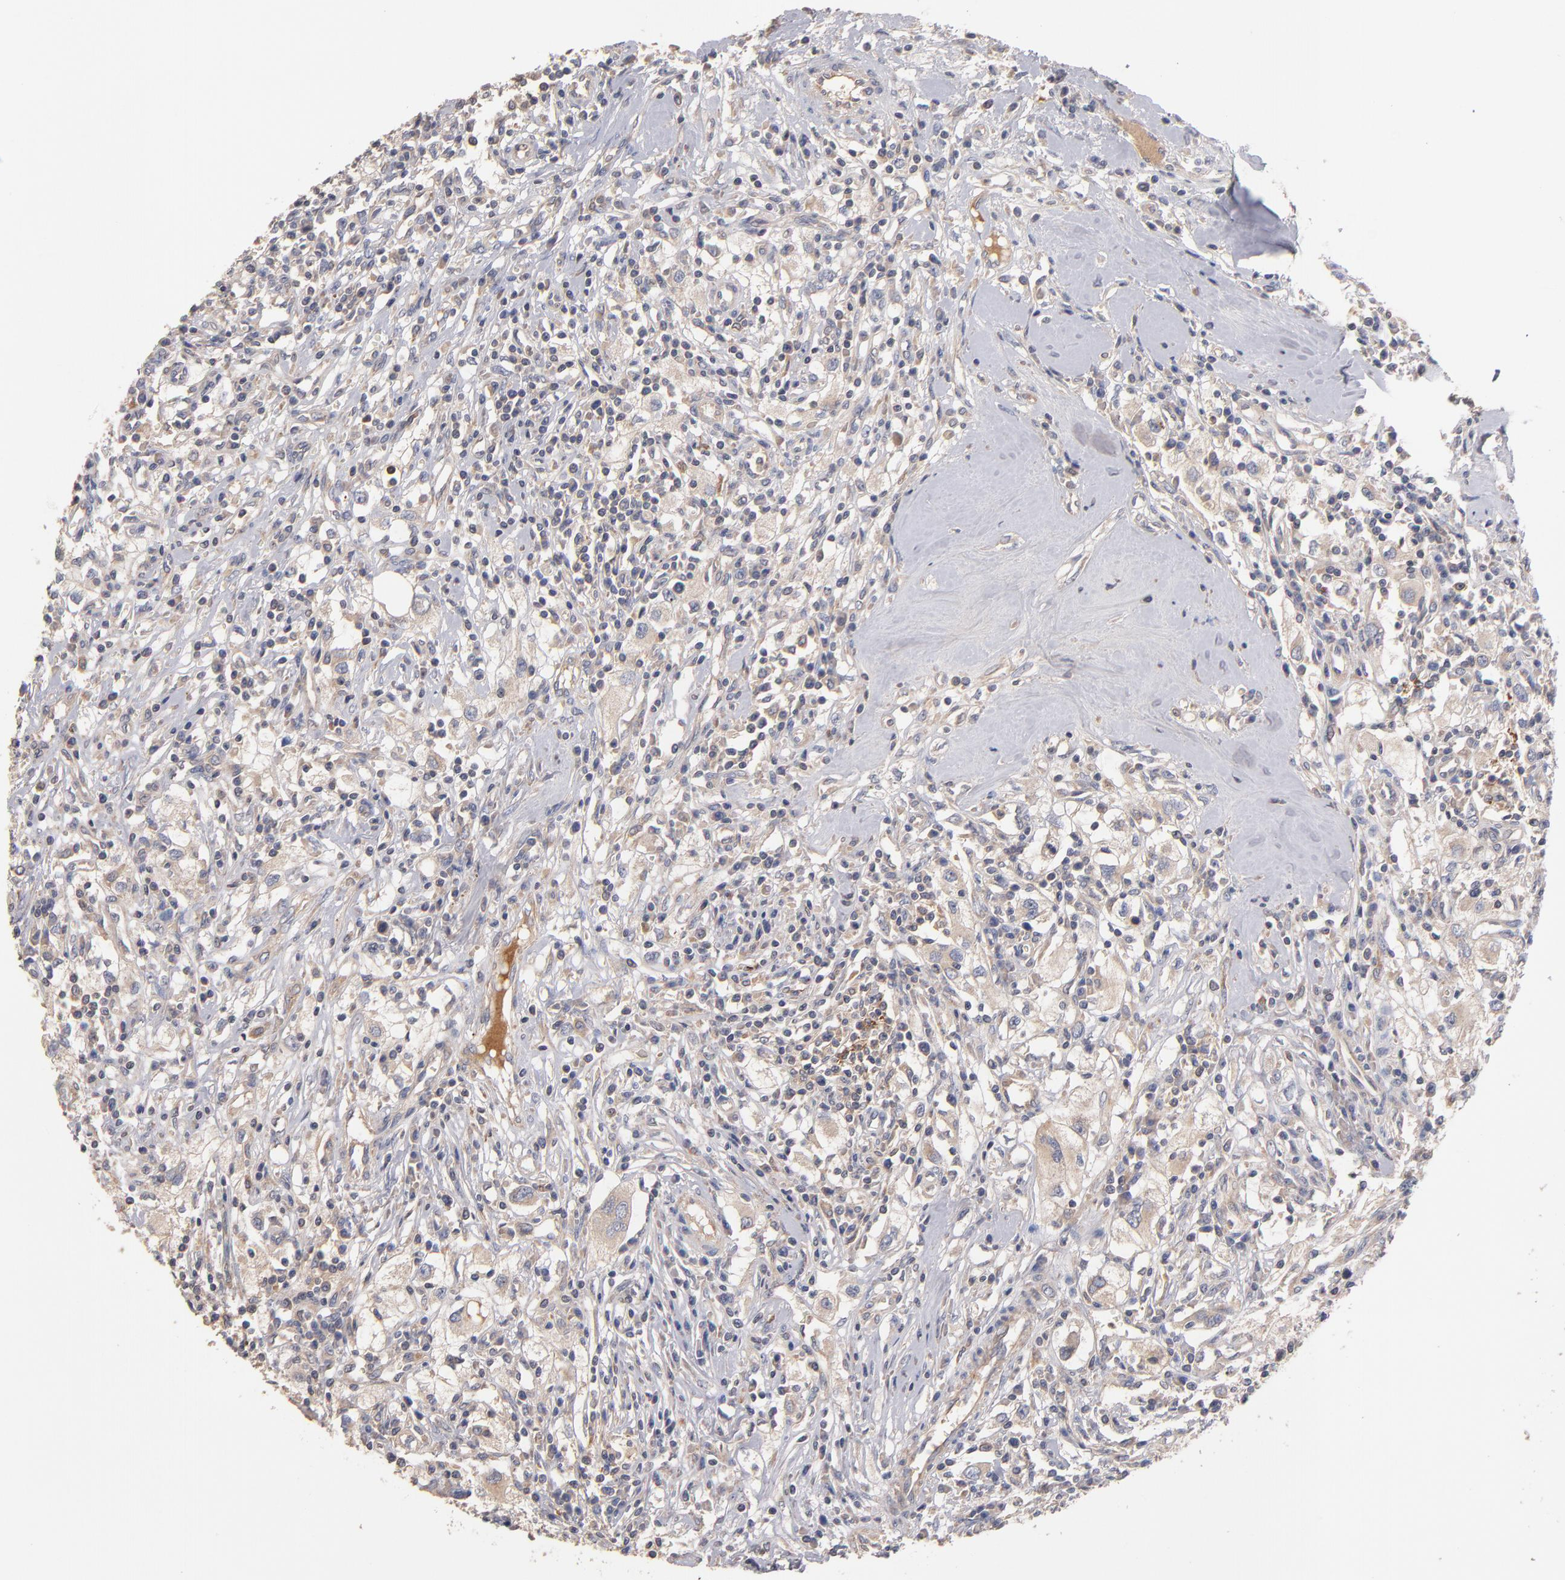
{"staining": {"intensity": "weak", "quantity": "25%-75%", "location": "cytoplasmic/membranous"}, "tissue": "renal cancer", "cell_type": "Tumor cells", "image_type": "cancer", "snomed": [{"axis": "morphology", "description": "Adenocarcinoma, NOS"}, {"axis": "topography", "description": "Kidney"}], "caption": "Renal adenocarcinoma stained for a protein shows weak cytoplasmic/membranous positivity in tumor cells.", "gene": "DACT1", "patient": {"sex": "male", "age": 82}}